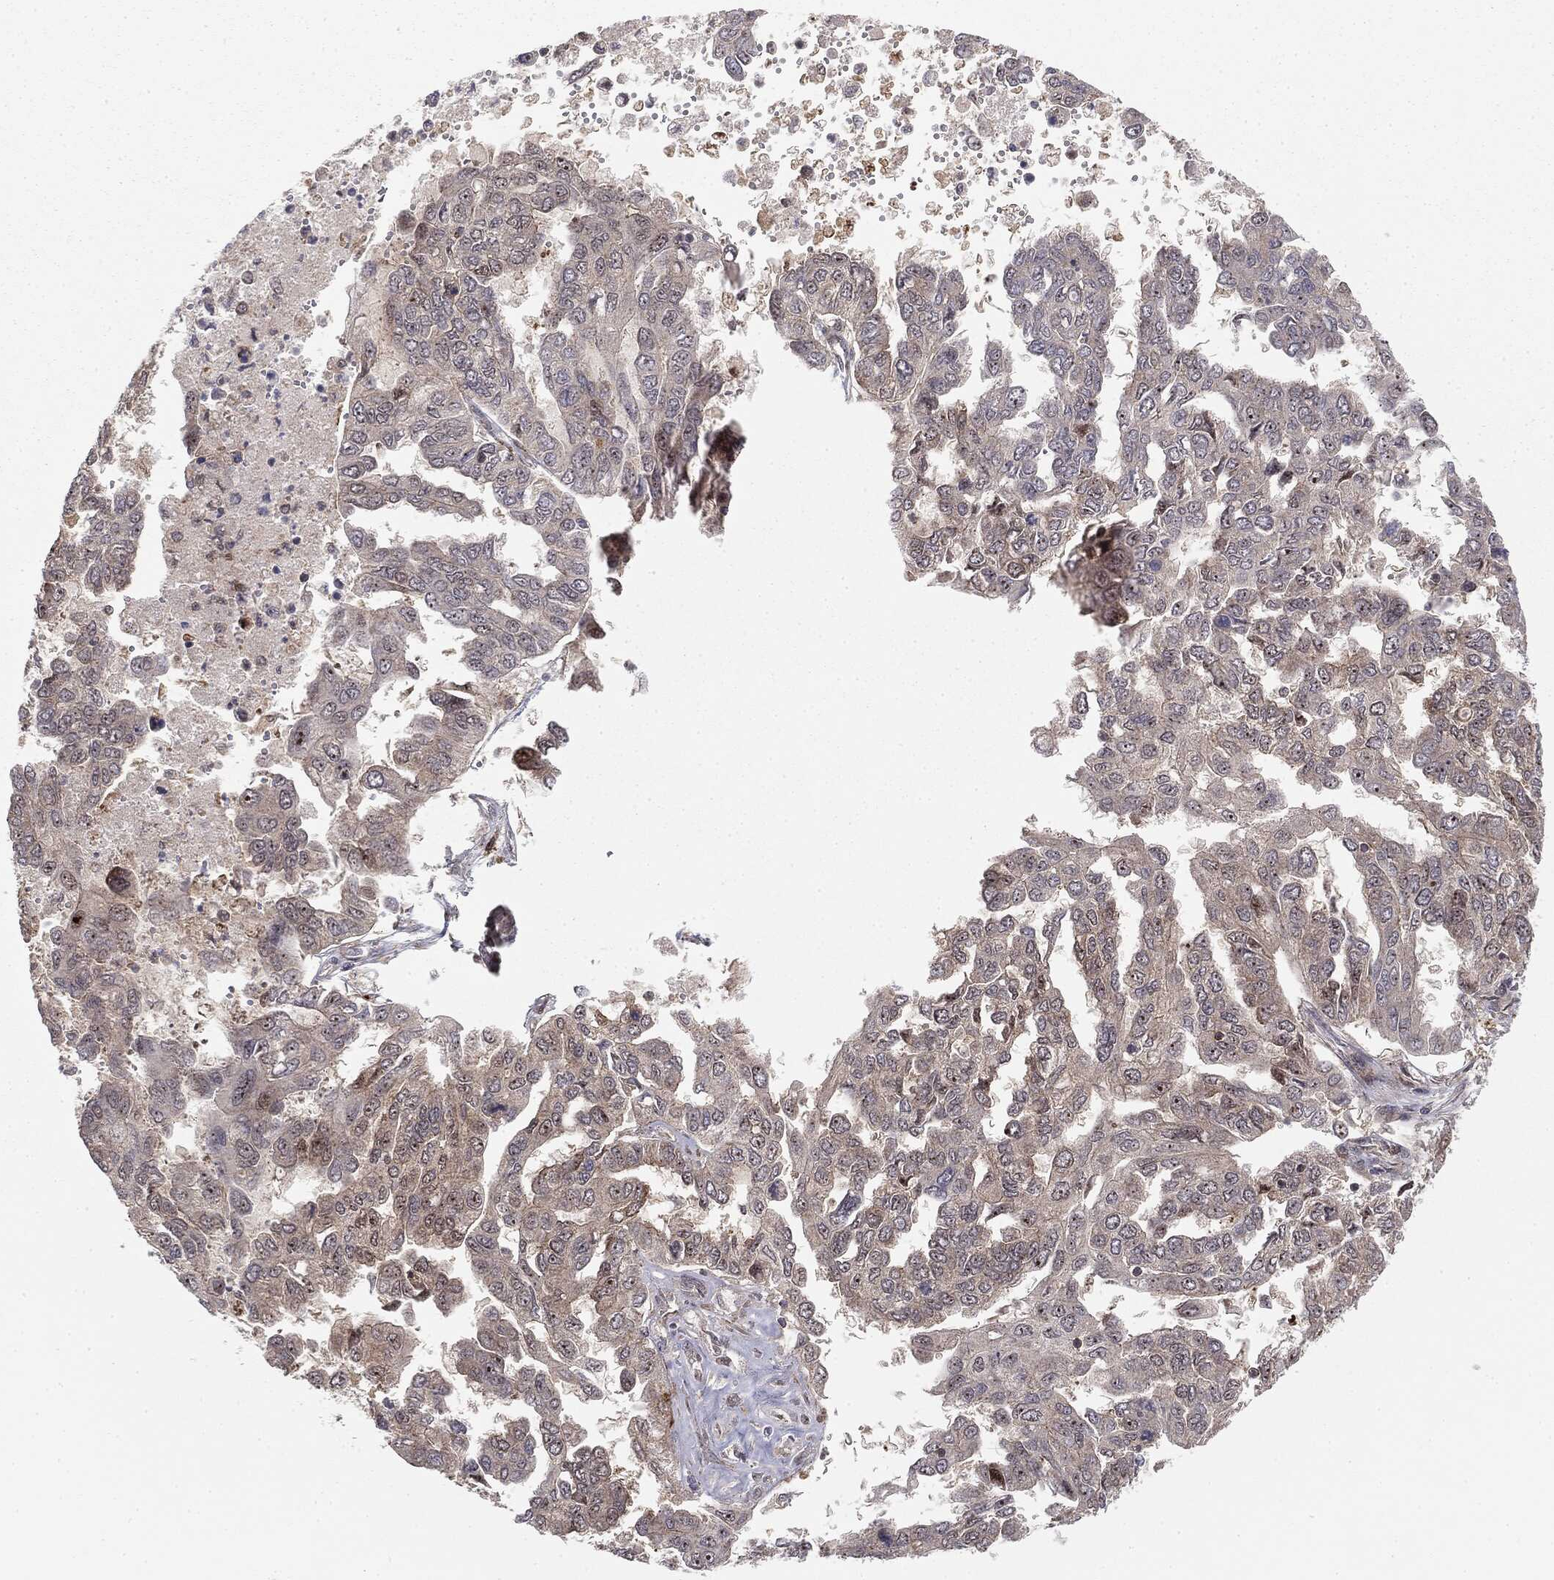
{"staining": {"intensity": "weak", "quantity": "25%-75%", "location": "cytoplasmic/membranous"}, "tissue": "ovarian cancer", "cell_type": "Tumor cells", "image_type": "cancer", "snomed": [{"axis": "morphology", "description": "Cystadenocarcinoma, serous, NOS"}, {"axis": "topography", "description": "Ovary"}], "caption": "This photomicrograph displays IHC staining of human ovarian cancer (serous cystadenocarcinoma), with low weak cytoplasmic/membranous positivity in approximately 25%-75% of tumor cells.", "gene": "PTEN", "patient": {"sex": "female", "age": 53}}